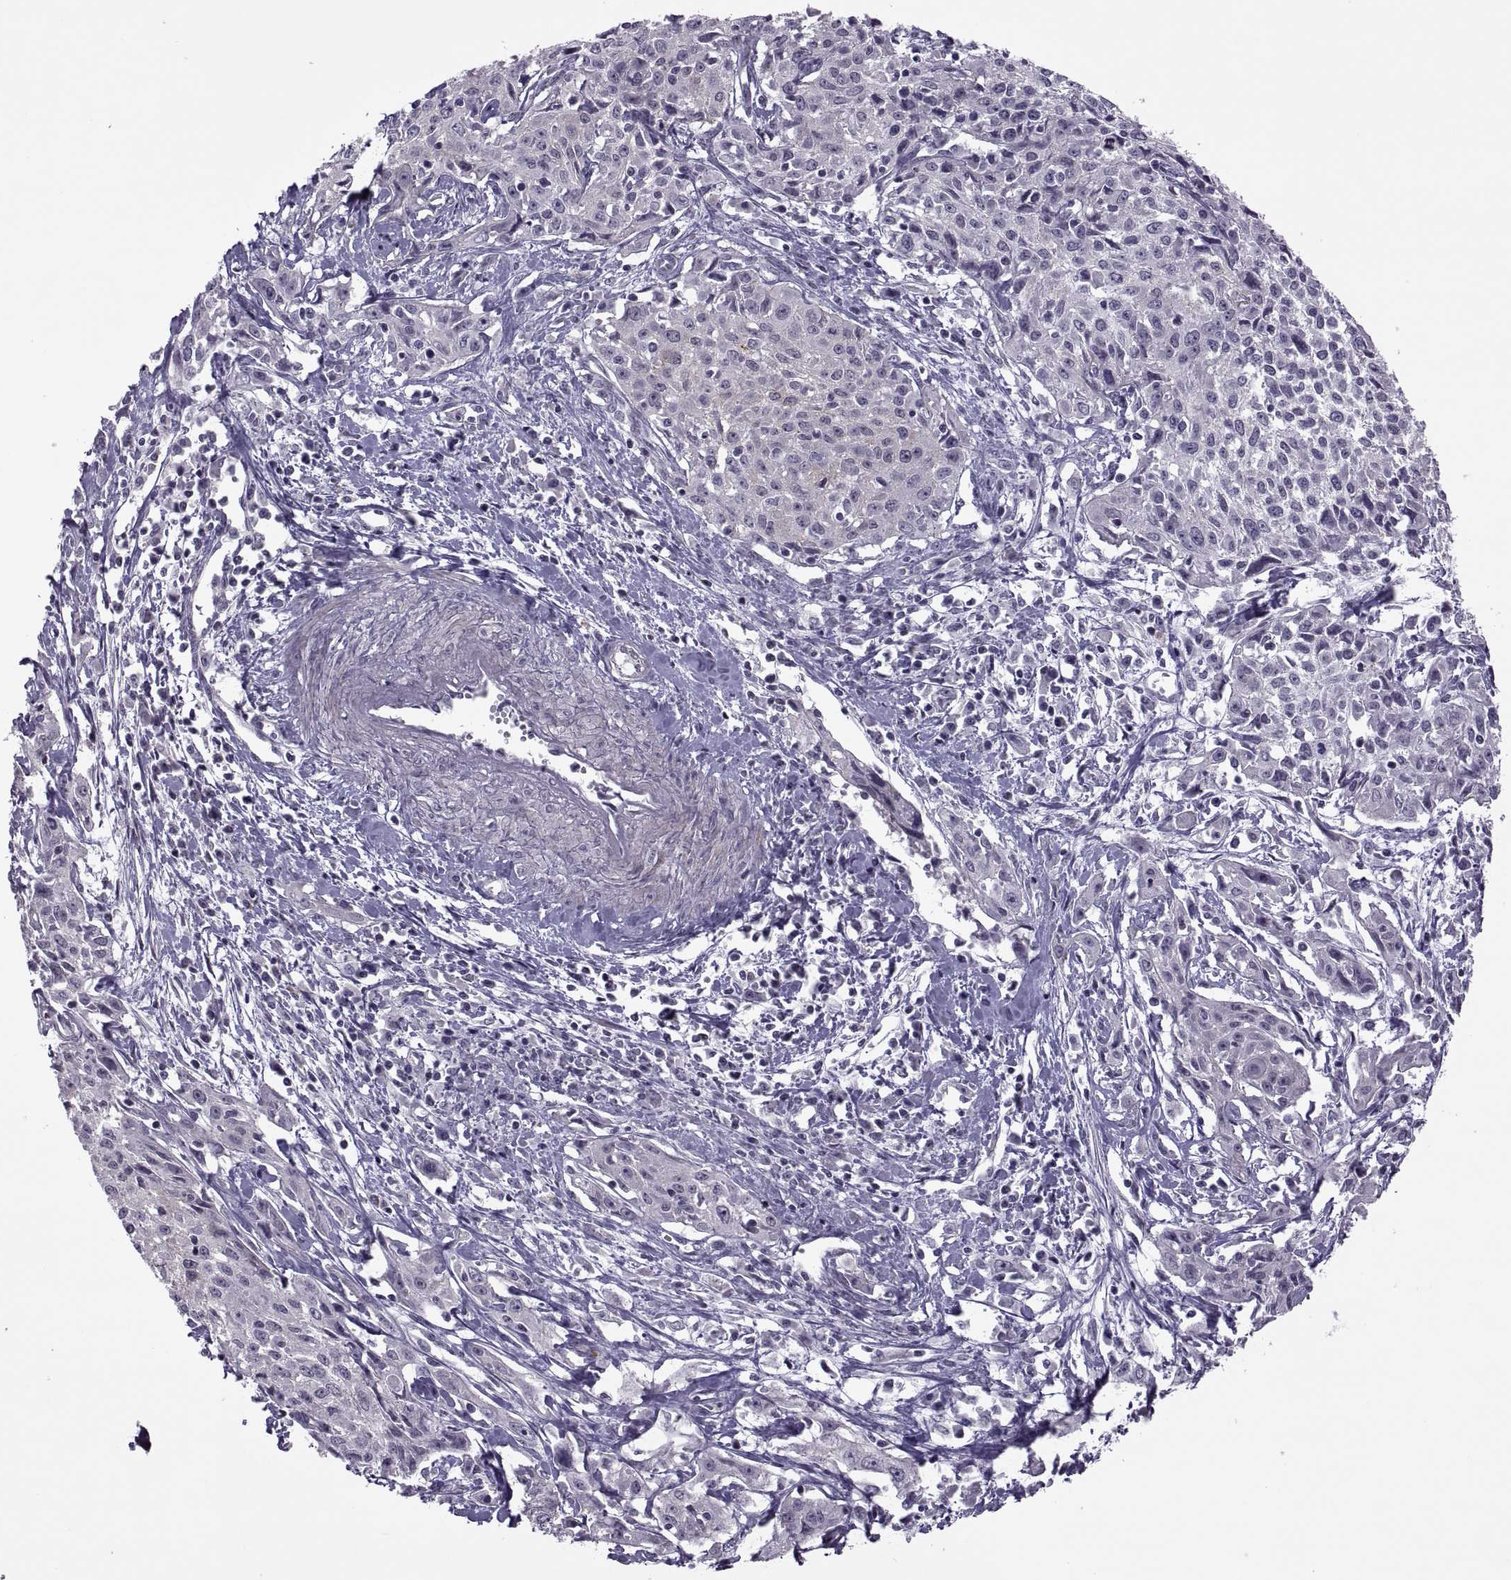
{"staining": {"intensity": "negative", "quantity": "none", "location": "none"}, "tissue": "cervical cancer", "cell_type": "Tumor cells", "image_type": "cancer", "snomed": [{"axis": "morphology", "description": "Squamous cell carcinoma, NOS"}, {"axis": "topography", "description": "Cervix"}], "caption": "Immunohistochemistry of cervical cancer reveals no expression in tumor cells.", "gene": "ODF3", "patient": {"sex": "female", "age": 38}}